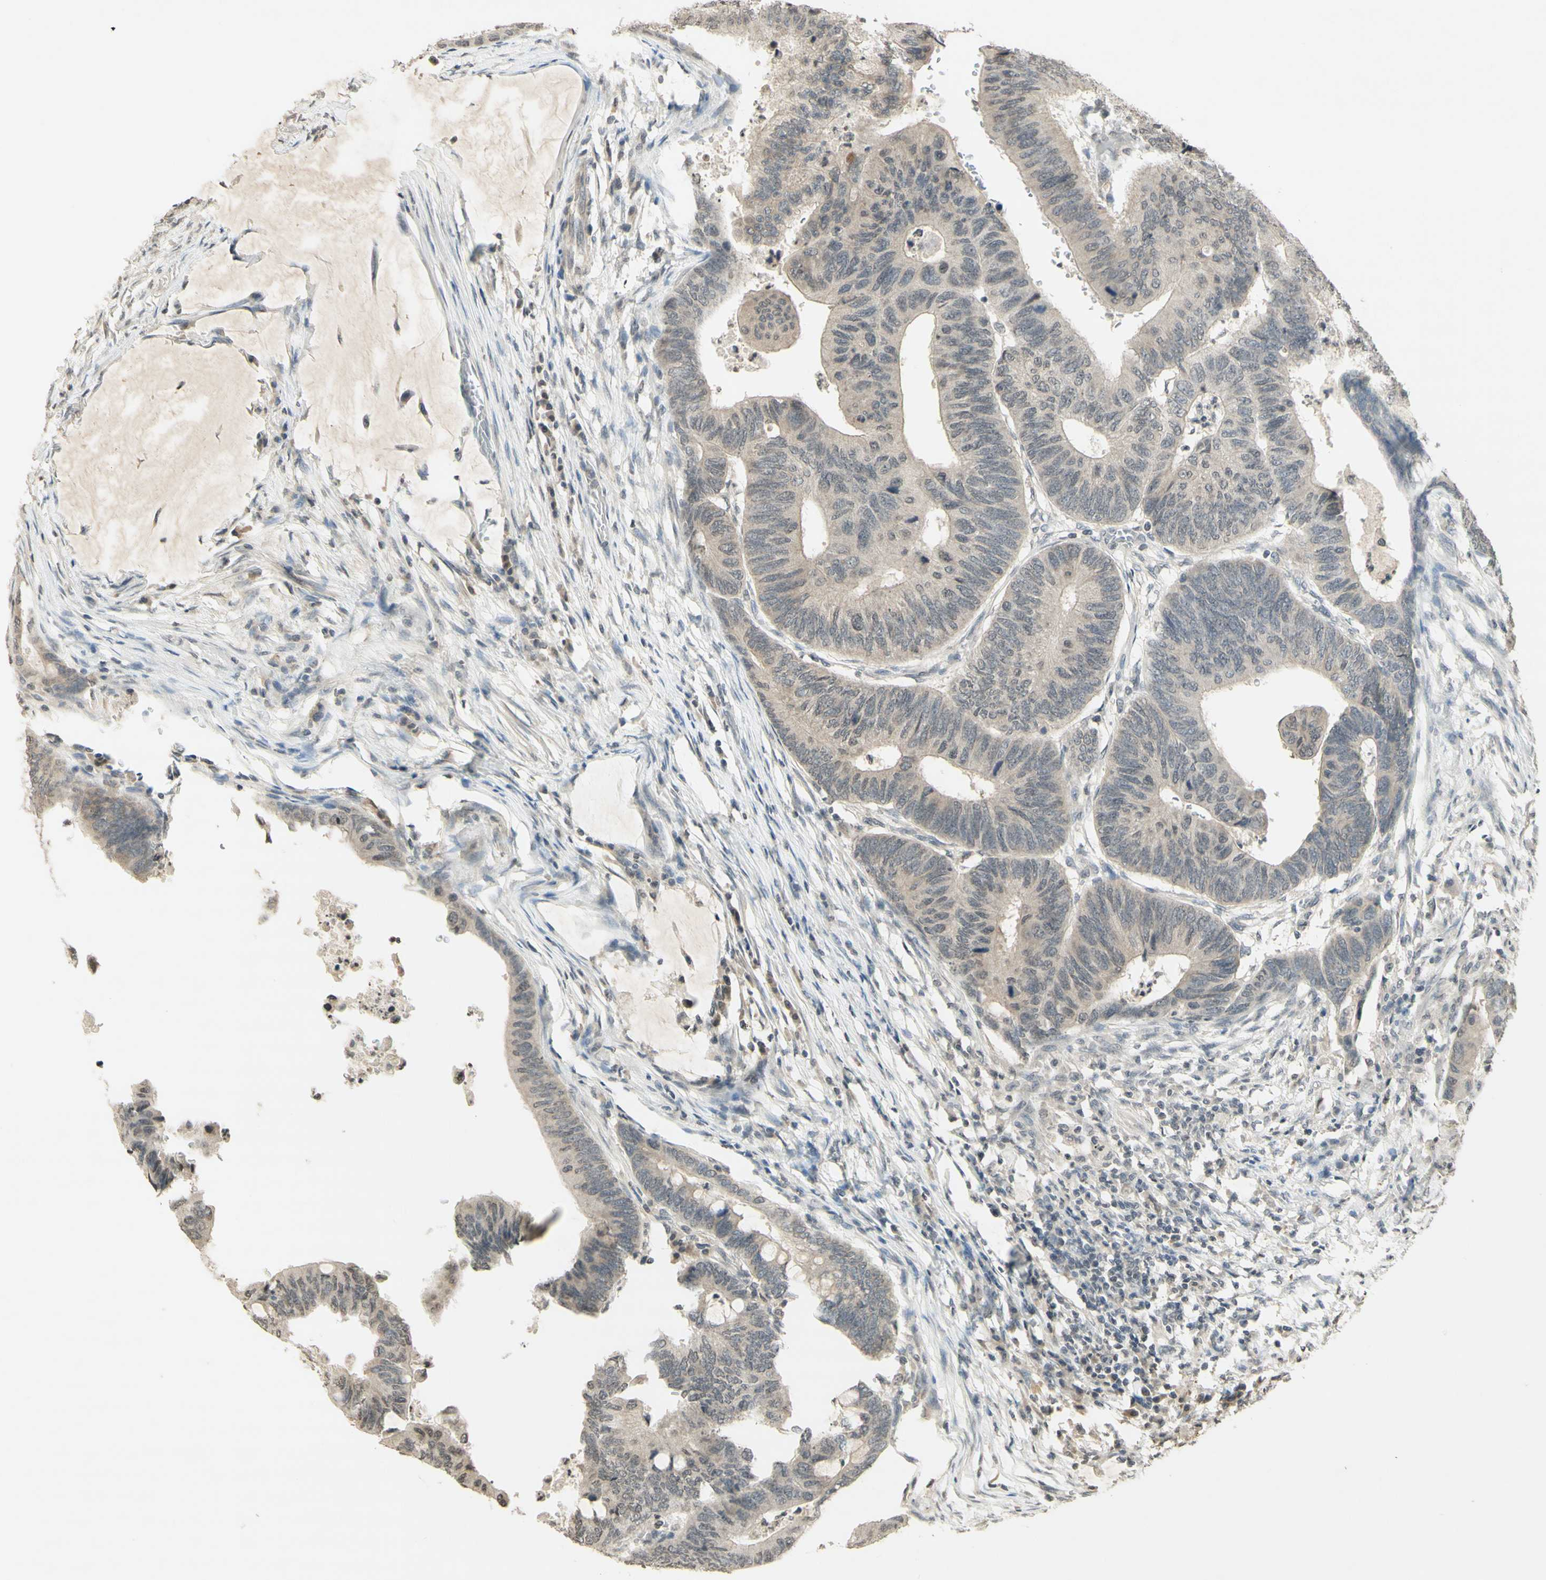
{"staining": {"intensity": "weak", "quantity": ">75%", "location": "cytoplasmic/membranous"}, "tissue": "colorectal cancer", "cell_type": "Tumor cells", "image_type": "cancer", "snomed": [{"axis": "morphology", "description": "Normal tissue, NOS"}, {"axis": "morphology", "description": "Adenocarcinoma, NOS"}, {"axis": "topography", "description": "Rectum"}, {"axis": "topography", "description": "Peripheral nerve tissue"}], "caption": "The image displays staining of adenocarcinoma (colorectal), revealing weak cytoplasmic/membranous protein expression (brown color) within tumor cells. The staining is performed using DAB brown chromogen to label protein expression. The nuclei are counter-stained blue using hematoxylin.", "gene": "GLI1", "patient": {"sex": "male", "age": 92}}